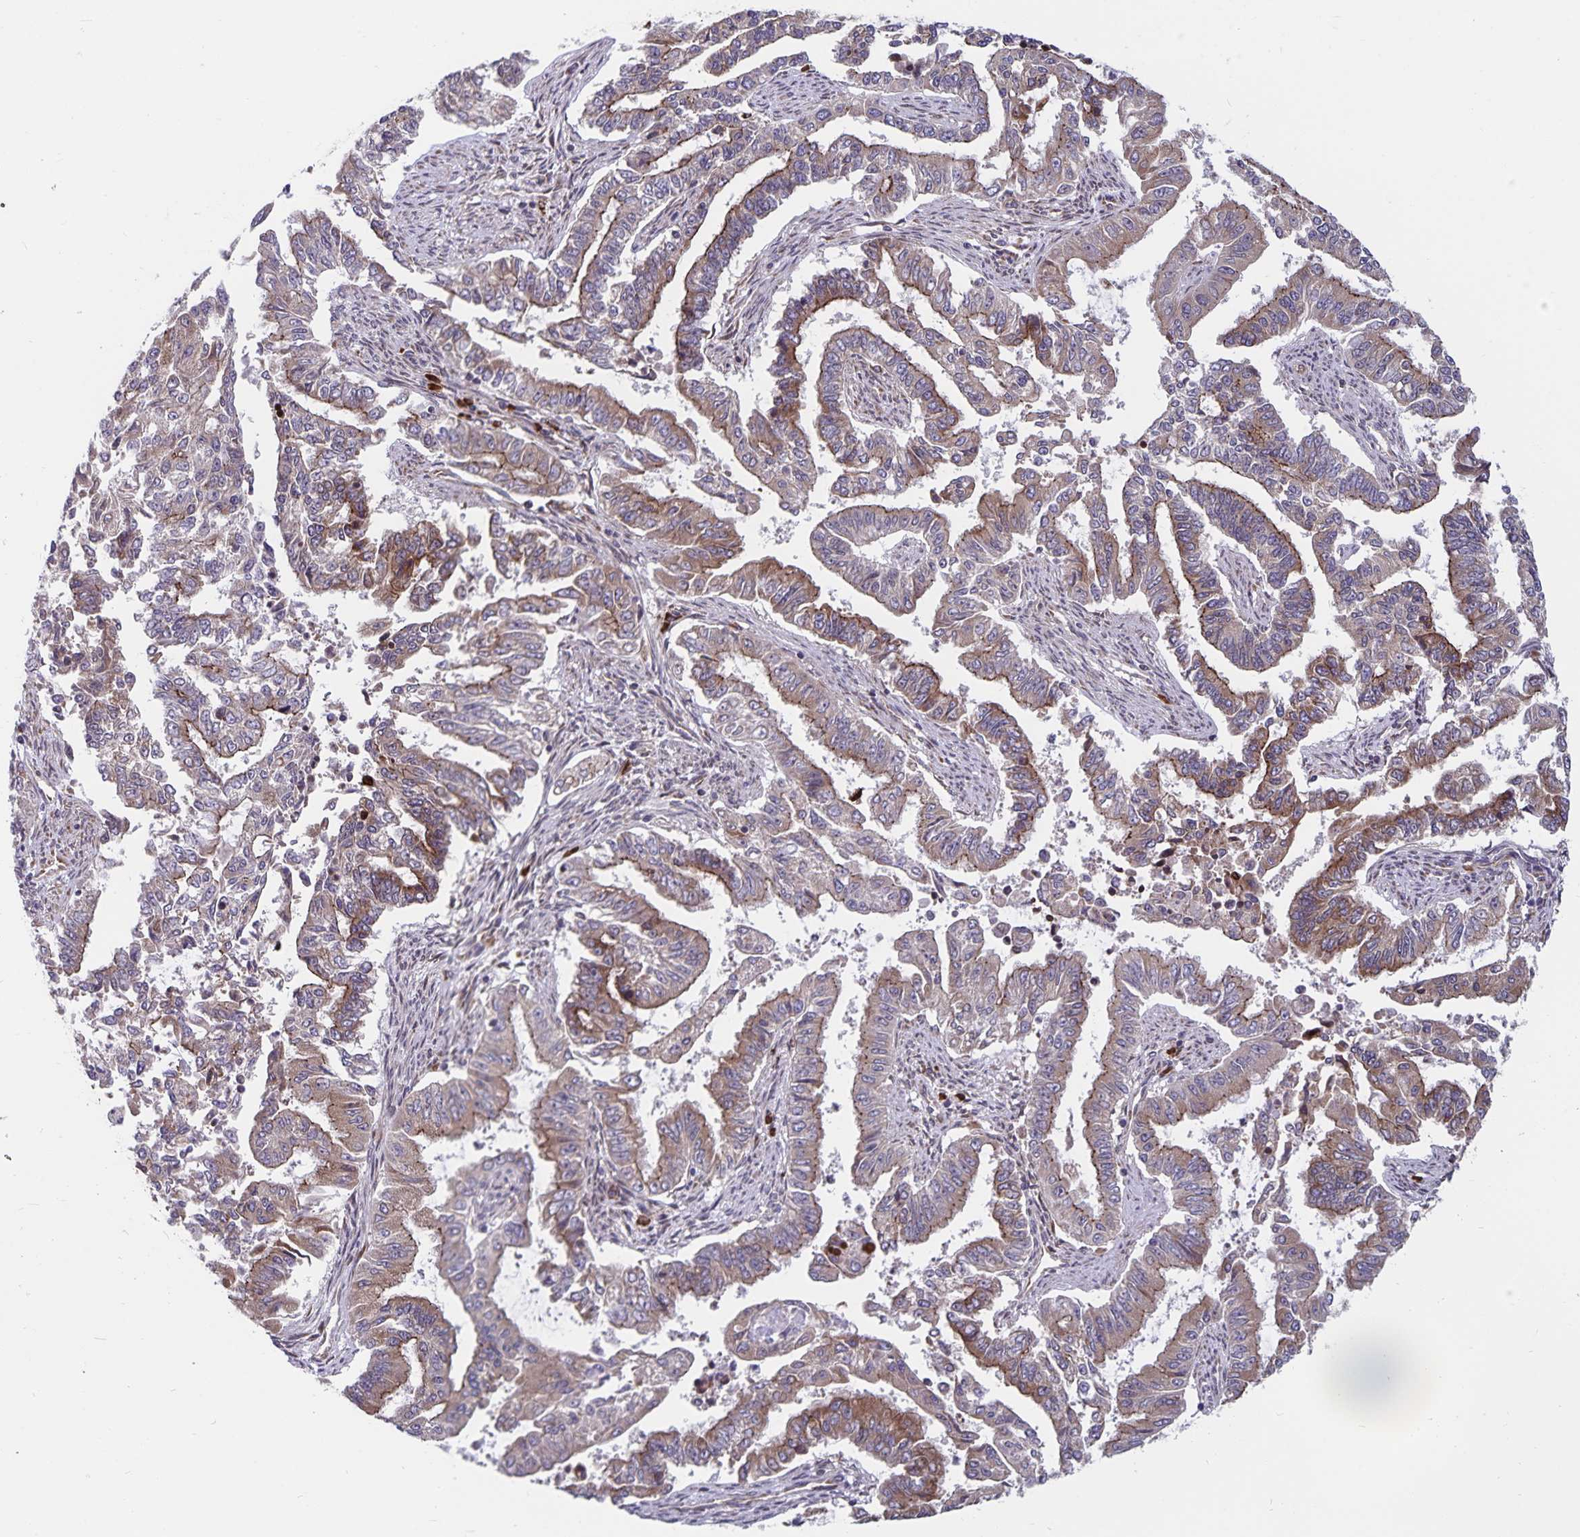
{"staining": {"intensity": "weak", "quantity": ">75%", "location": "cytoplasmic/membranous"}, "tissue": "endometrial cancer", "cell_type": "Tumor cells", "image_type": "cancer", "snomed": [{"axis": "morphology", "description": "Adenocarcinoma, NOS"}, {"axis": "topography", "description": "Uterus"}], "caption": "Protein analysis of adenocarcinoma (endometrial) tissue exhibits weak cytoplasmic/membranous staining in about >75% of tumor cells.", "gene": "SEC62", "patient": {"sex": "female", "age": 59}}